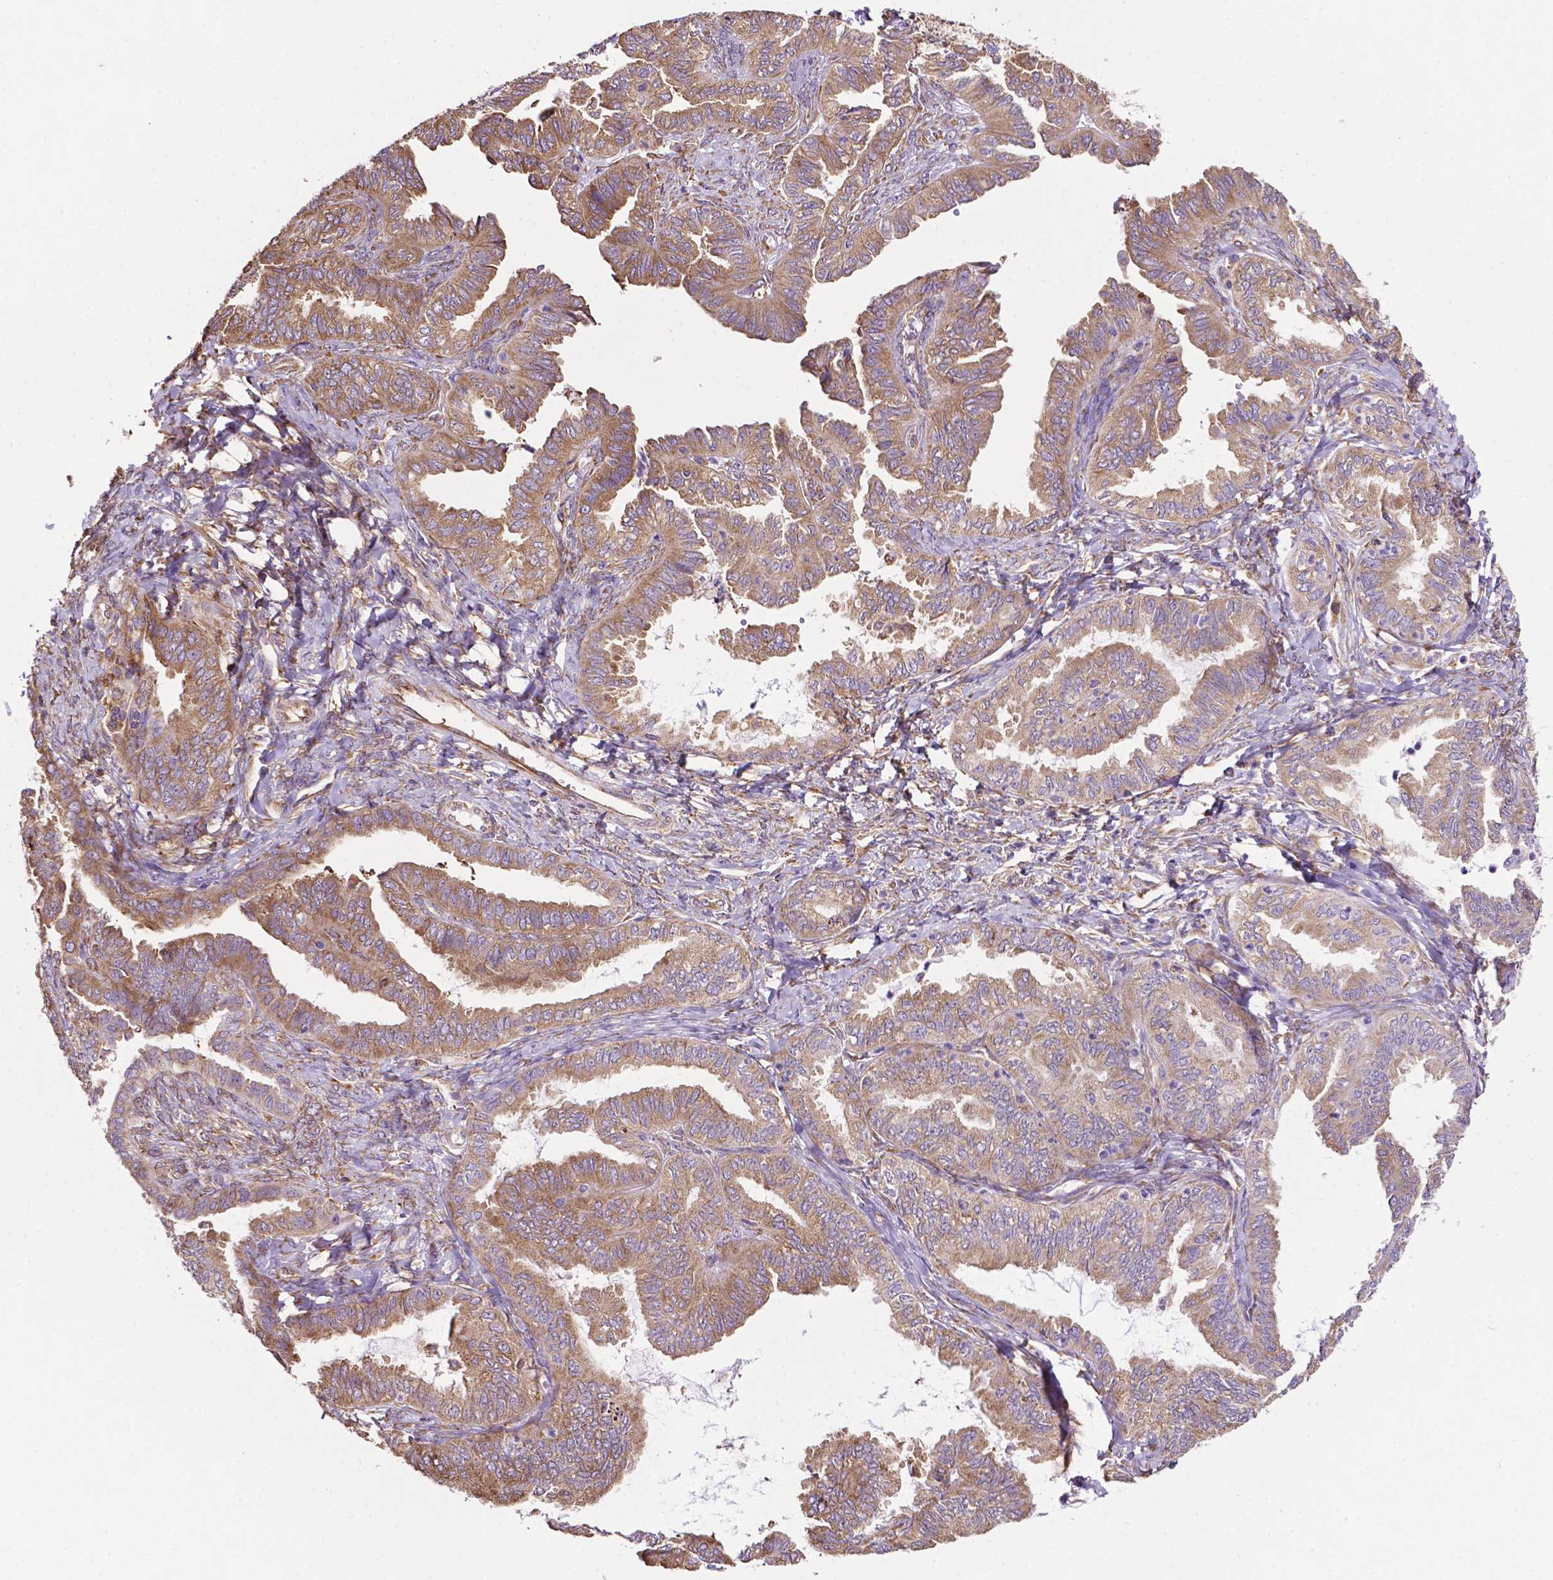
{"staining": {"intensity": "moderate", "quantity": ">75%", "location": "cytoplasmic/membranous"}, "tissue": "ovarian cancer", "cell_type": "Tumor cells", "image_type": "cancer", "snomed": [{"axis": "morphology", "description": "Carcinoma, endometroid"}, {"axis": "topography", "description": "Ovary"}], "caption": "Moderate cytoplasmic/membranous positivity for a protein is seen in approximately >75% of tumor cells of endometroid carcinoma (ovarian) using immunohistochemistry.", "gene": "RPL29", "patient": {"sex": "female", "age": 70}}